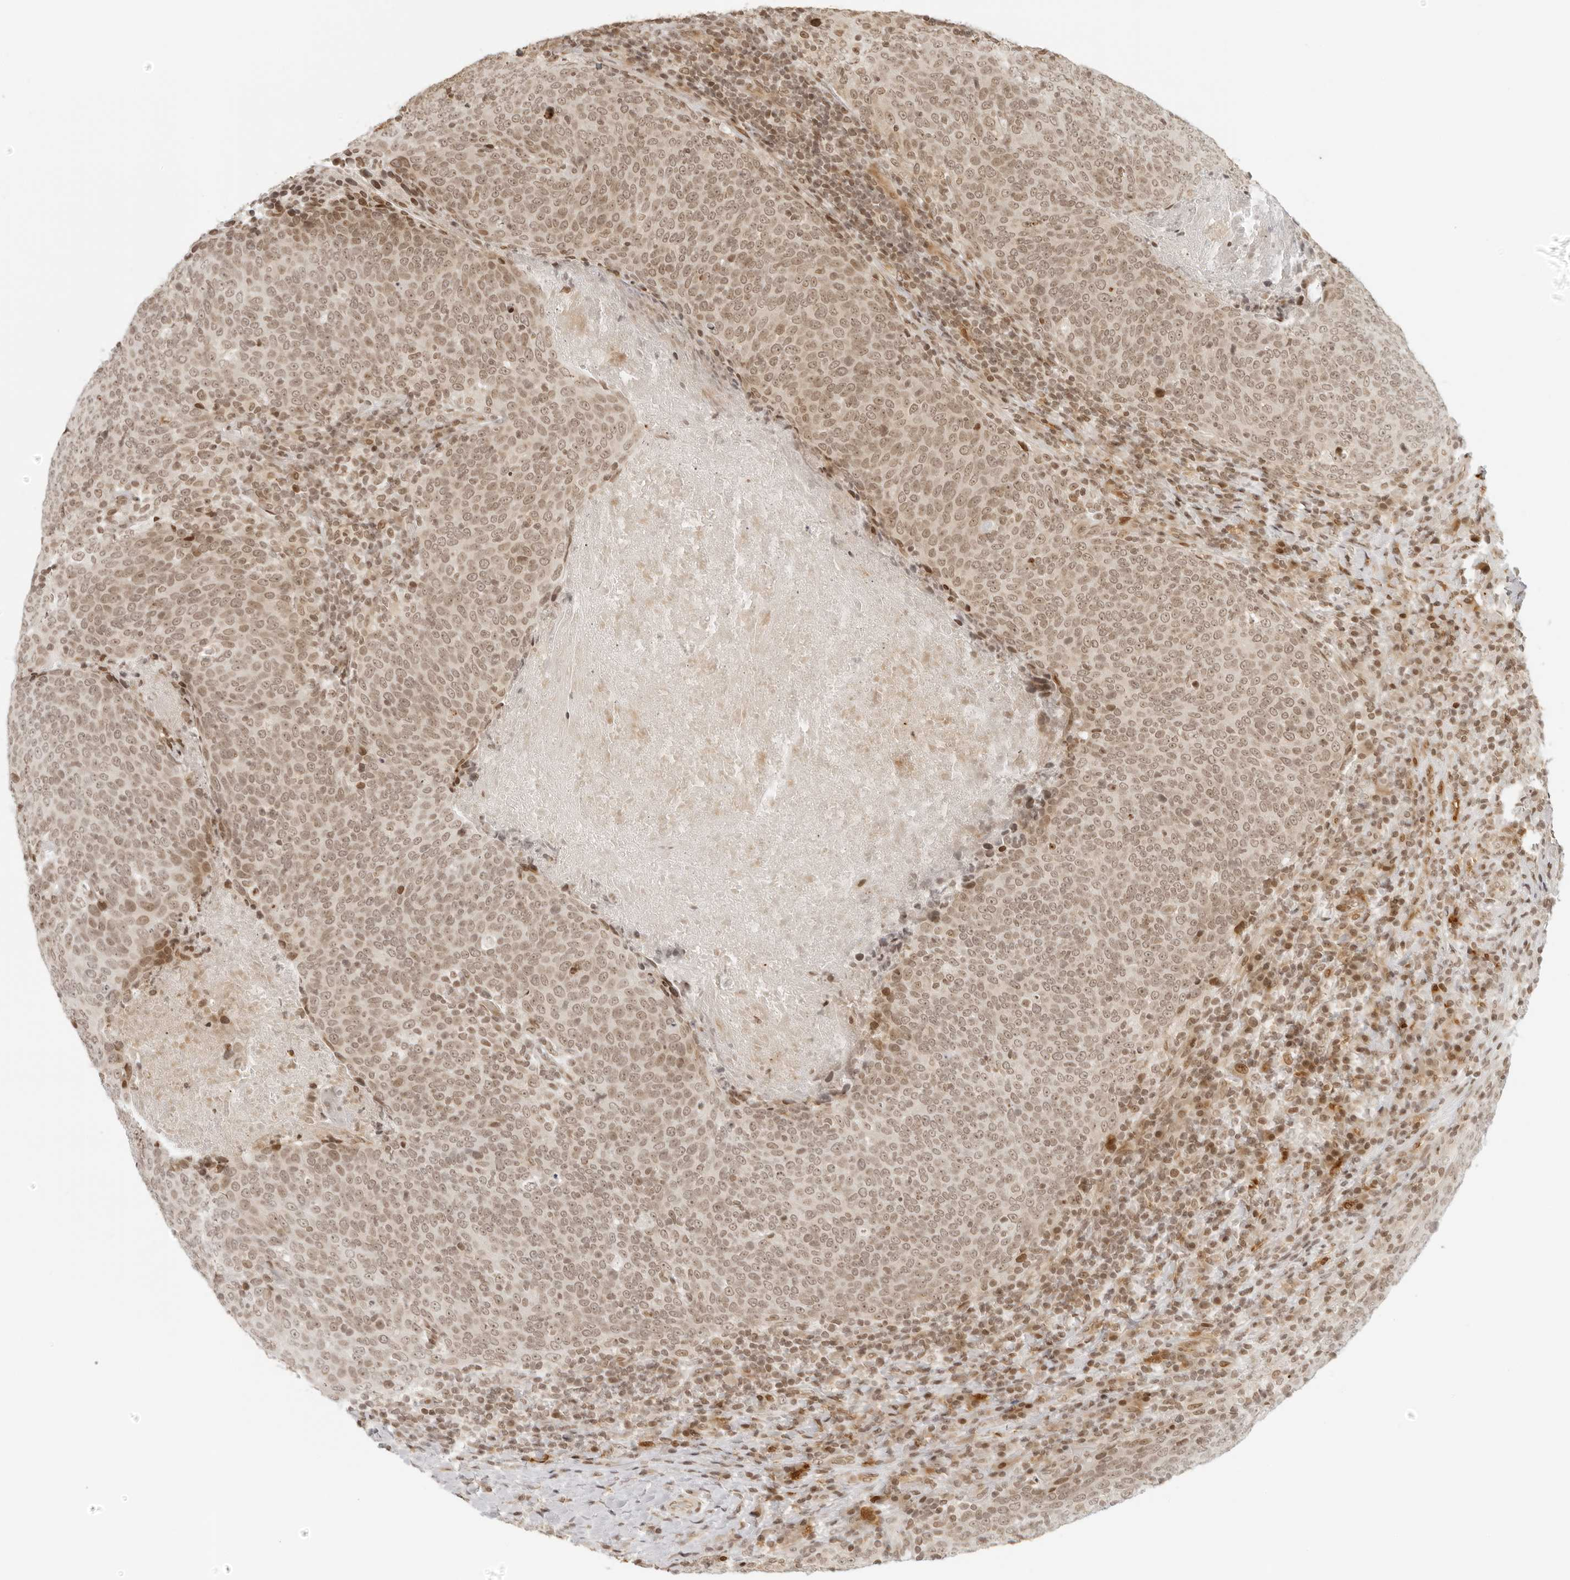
{"staining": {"intensity": "moderate", "quantity": ">75%", "location": "nuclear"}, "tissue": "head and neck cancer", "cell_type": "Tumor cells", "image_type": "cancer", "snomed": [{"axis": "morphology", "description": "Squamous cell carcinoma, NOS"}, {"axis": "morphology", "description": "Squamous cell carcinoma, metastatic, NOS"}, {"axis": "topography", "description": "Lymph node"}, {"axis": "topography", "description": "Head-Neck"}], "caption": "Brown immunohistochemical staining in human head and neck cancer shows moderate nuclear expression in approximately >75% of tumor cells.", "gene": "ZNF407", "patient": {"sex": "male", "age": 62}}